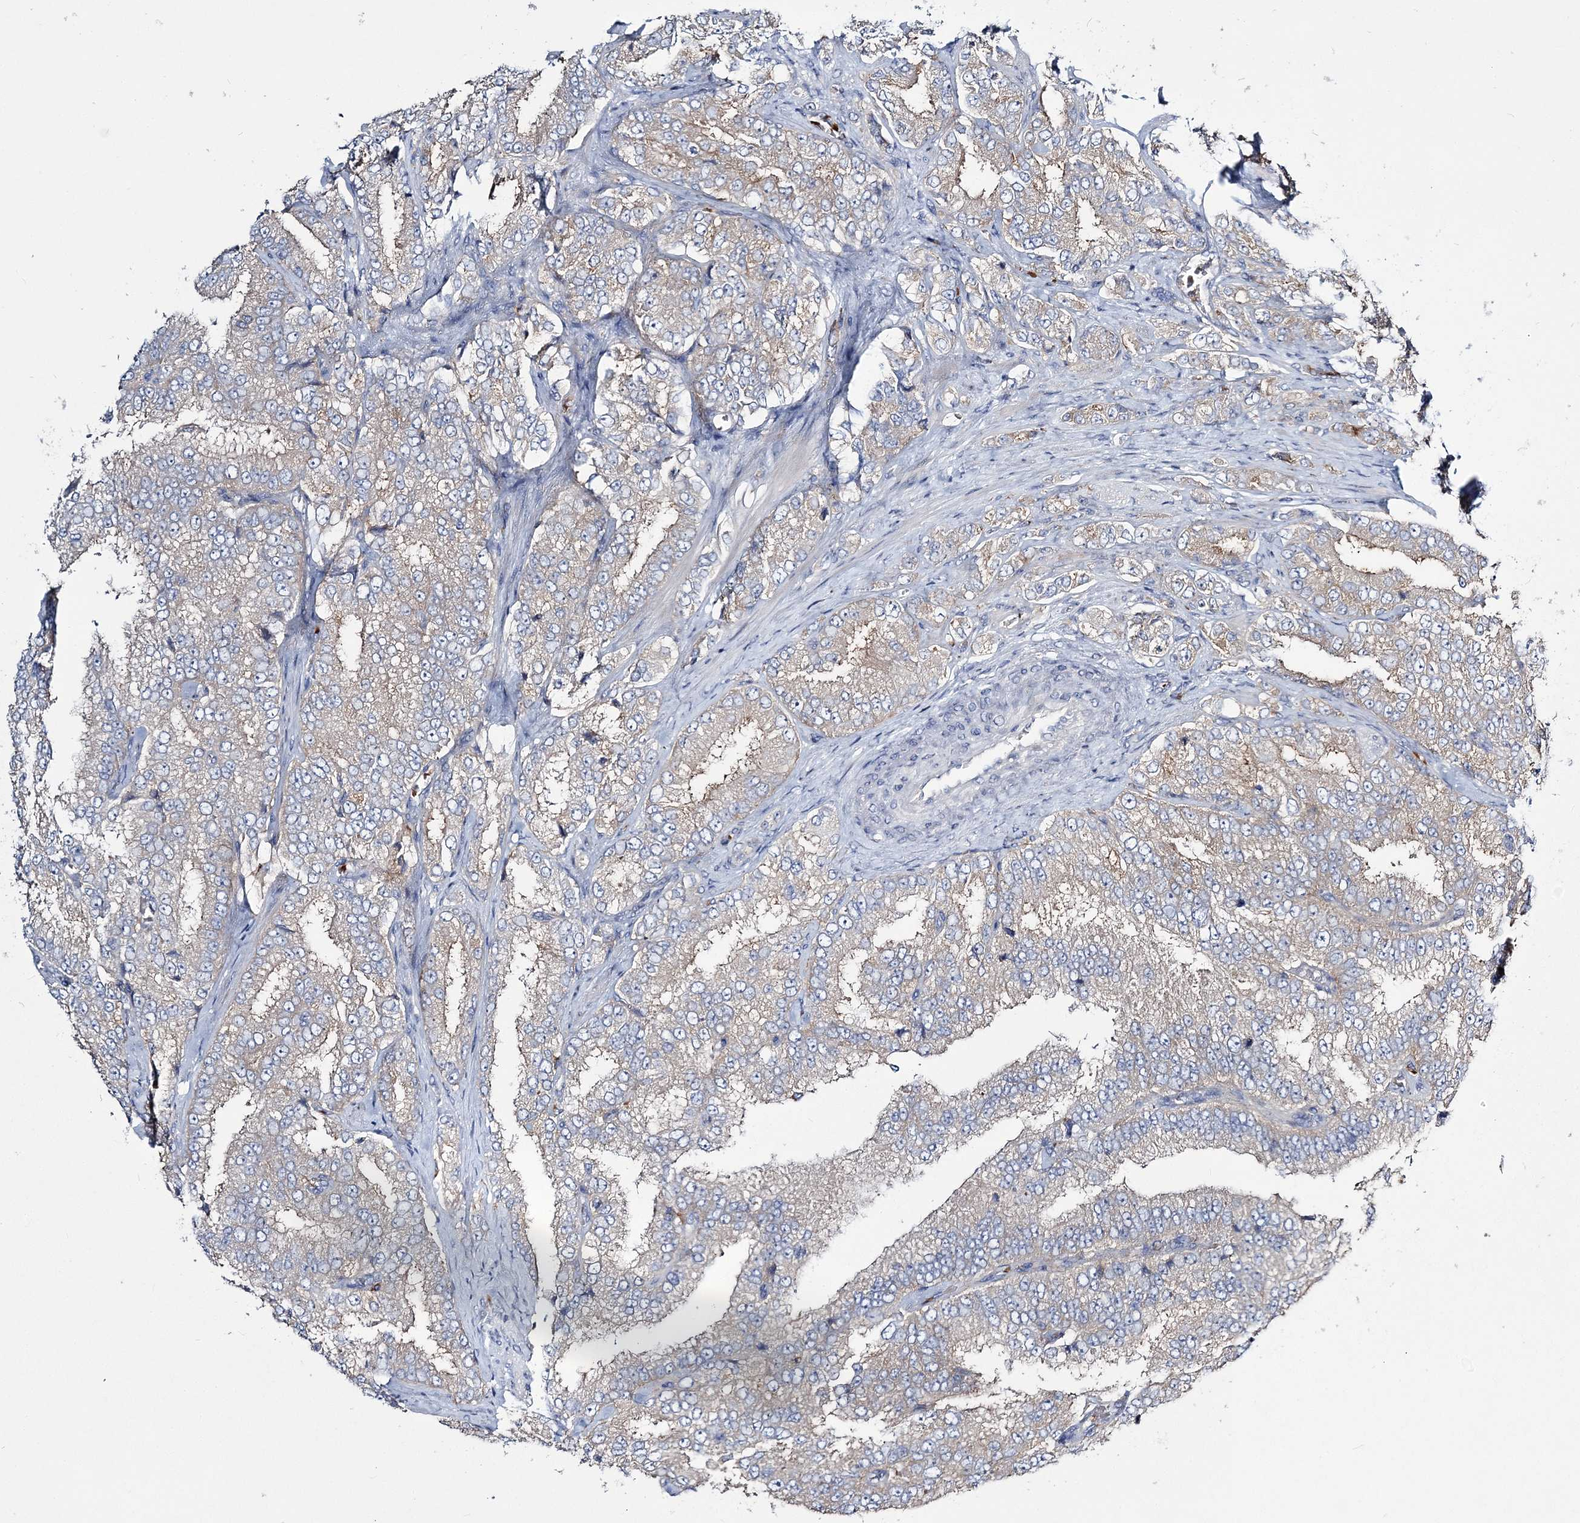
{"staining": {"intensity": "weak", "quantity": "<25%", "location": "cytoplasmic/membranous"}, "tissue": "prostate cancer", "cell_type": "Tumor cells", "image_type": "cancer", "snomed": [{"axis": "morphology", "description": "Adenocarcinoma, High grade"}, {"axis": "topography", "description": "Prostate"}], "caption": "High magnification brightfield microscopy of prostate adenocarcinoma (high-grade) stained with DAB (3,3'-diaminobenzidine) (brown) and counterstained with hematoxylin (blue): tumor cells show no significant staining.", "gene": "ATP11B", "patient": {"sex": "male", "age": 58}}